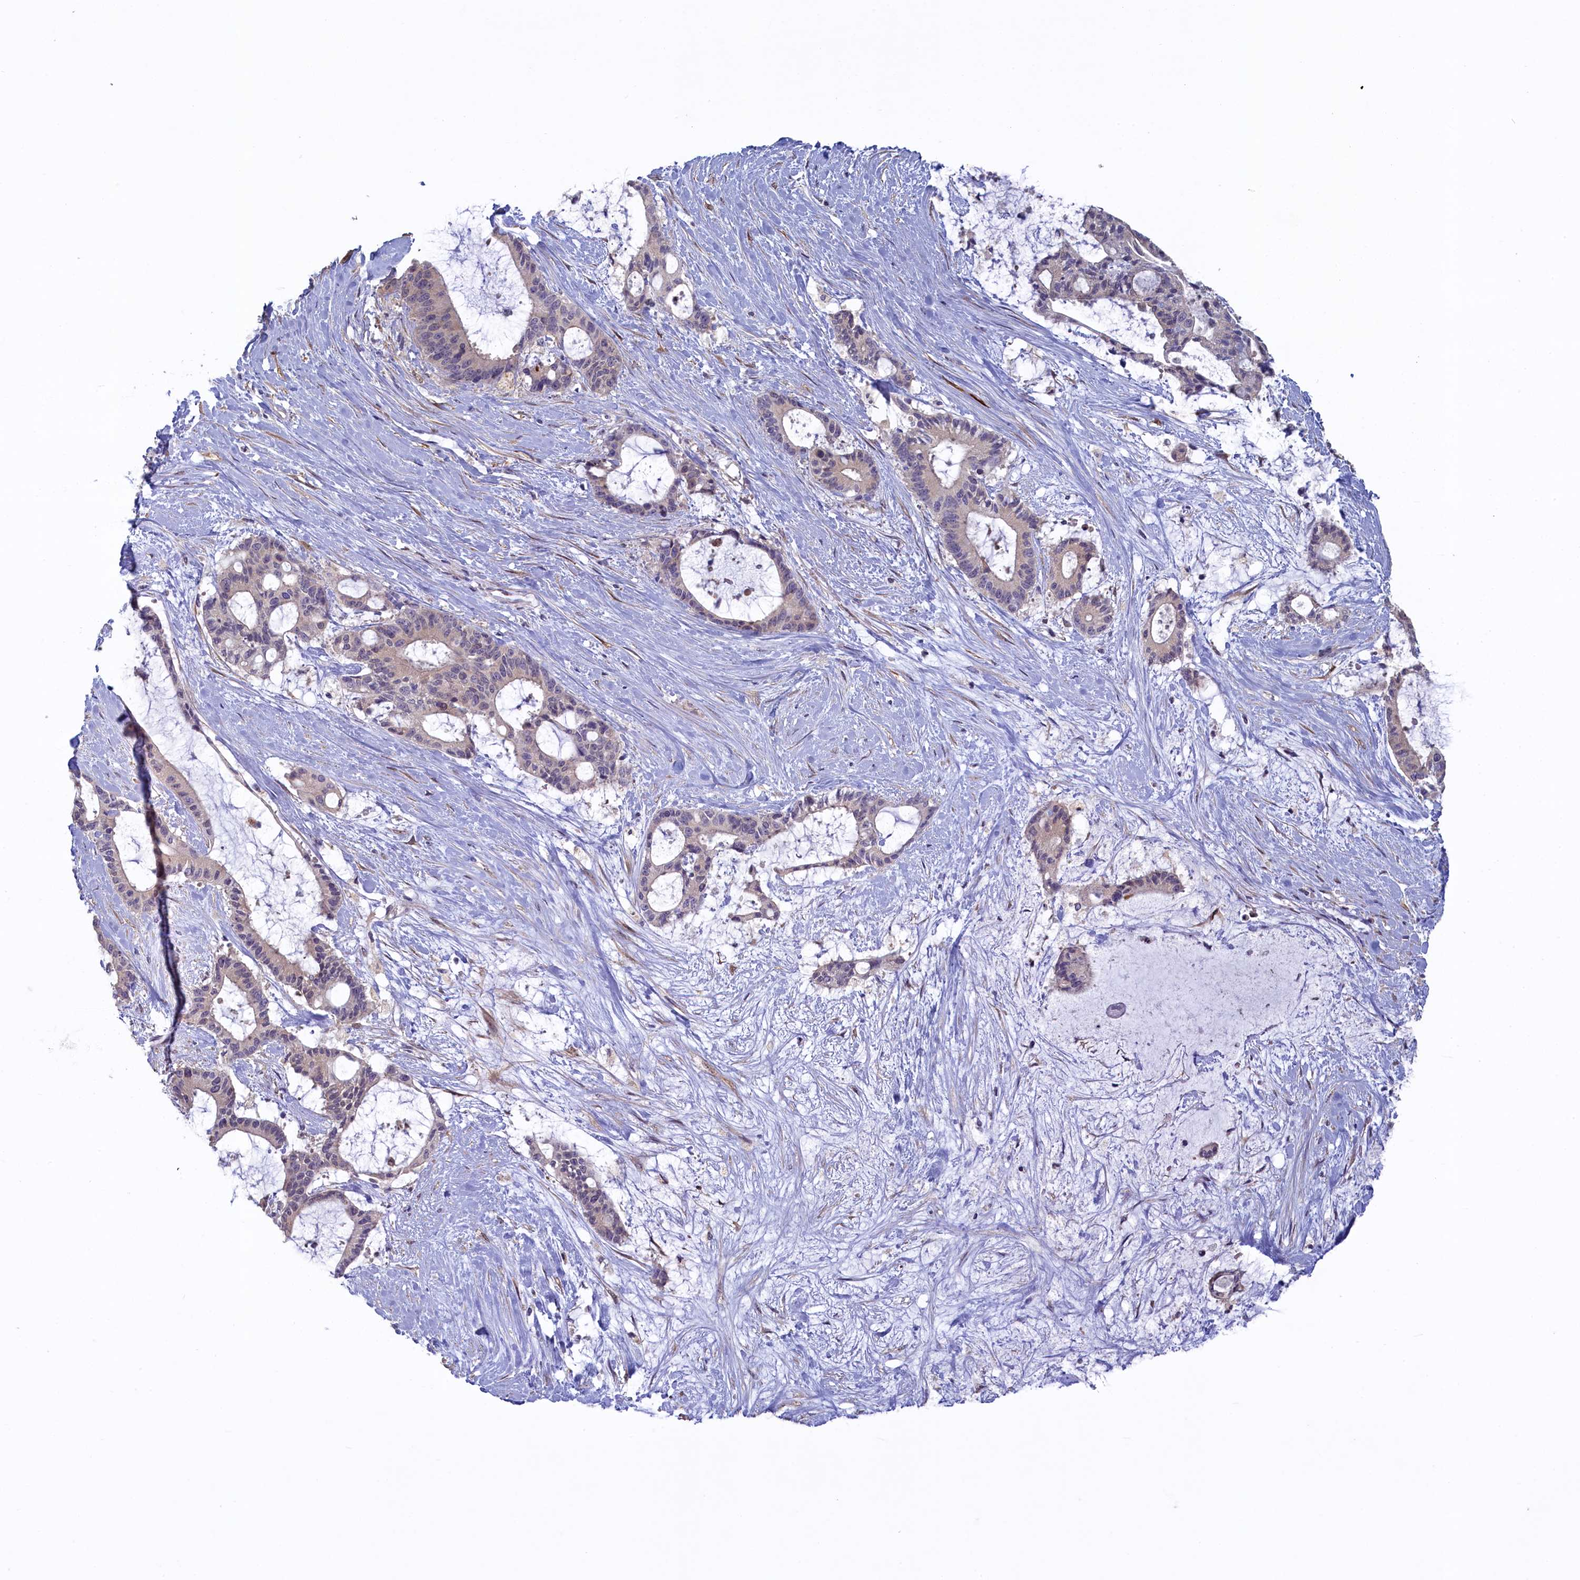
{"staining": {"intensity": "negative", "quantity": "none", "location": "none"}, "tissue": "liver cancer", "cell_type": "Tumor cells", "image_type": "cancer", "snomed": [{"axis": "morphology", "description": "Normal tissue, NOS"}, {"axis": "morphology", "description": "Cholangiocarcinoma"}, {"axis": "topography", "description": "Liver"}, {"axis": "topography", "description": "Peripheral nerve tissue"}], "caption": "High magnification brightfield microscopy of liver cholangiocarcinoma stained with DAB (brown) and counterstained with hematoxylin (blue): tumor cells show no significant expression.", "gene": "UCHL3", "patient": {"sex": "female", "age": 73}}